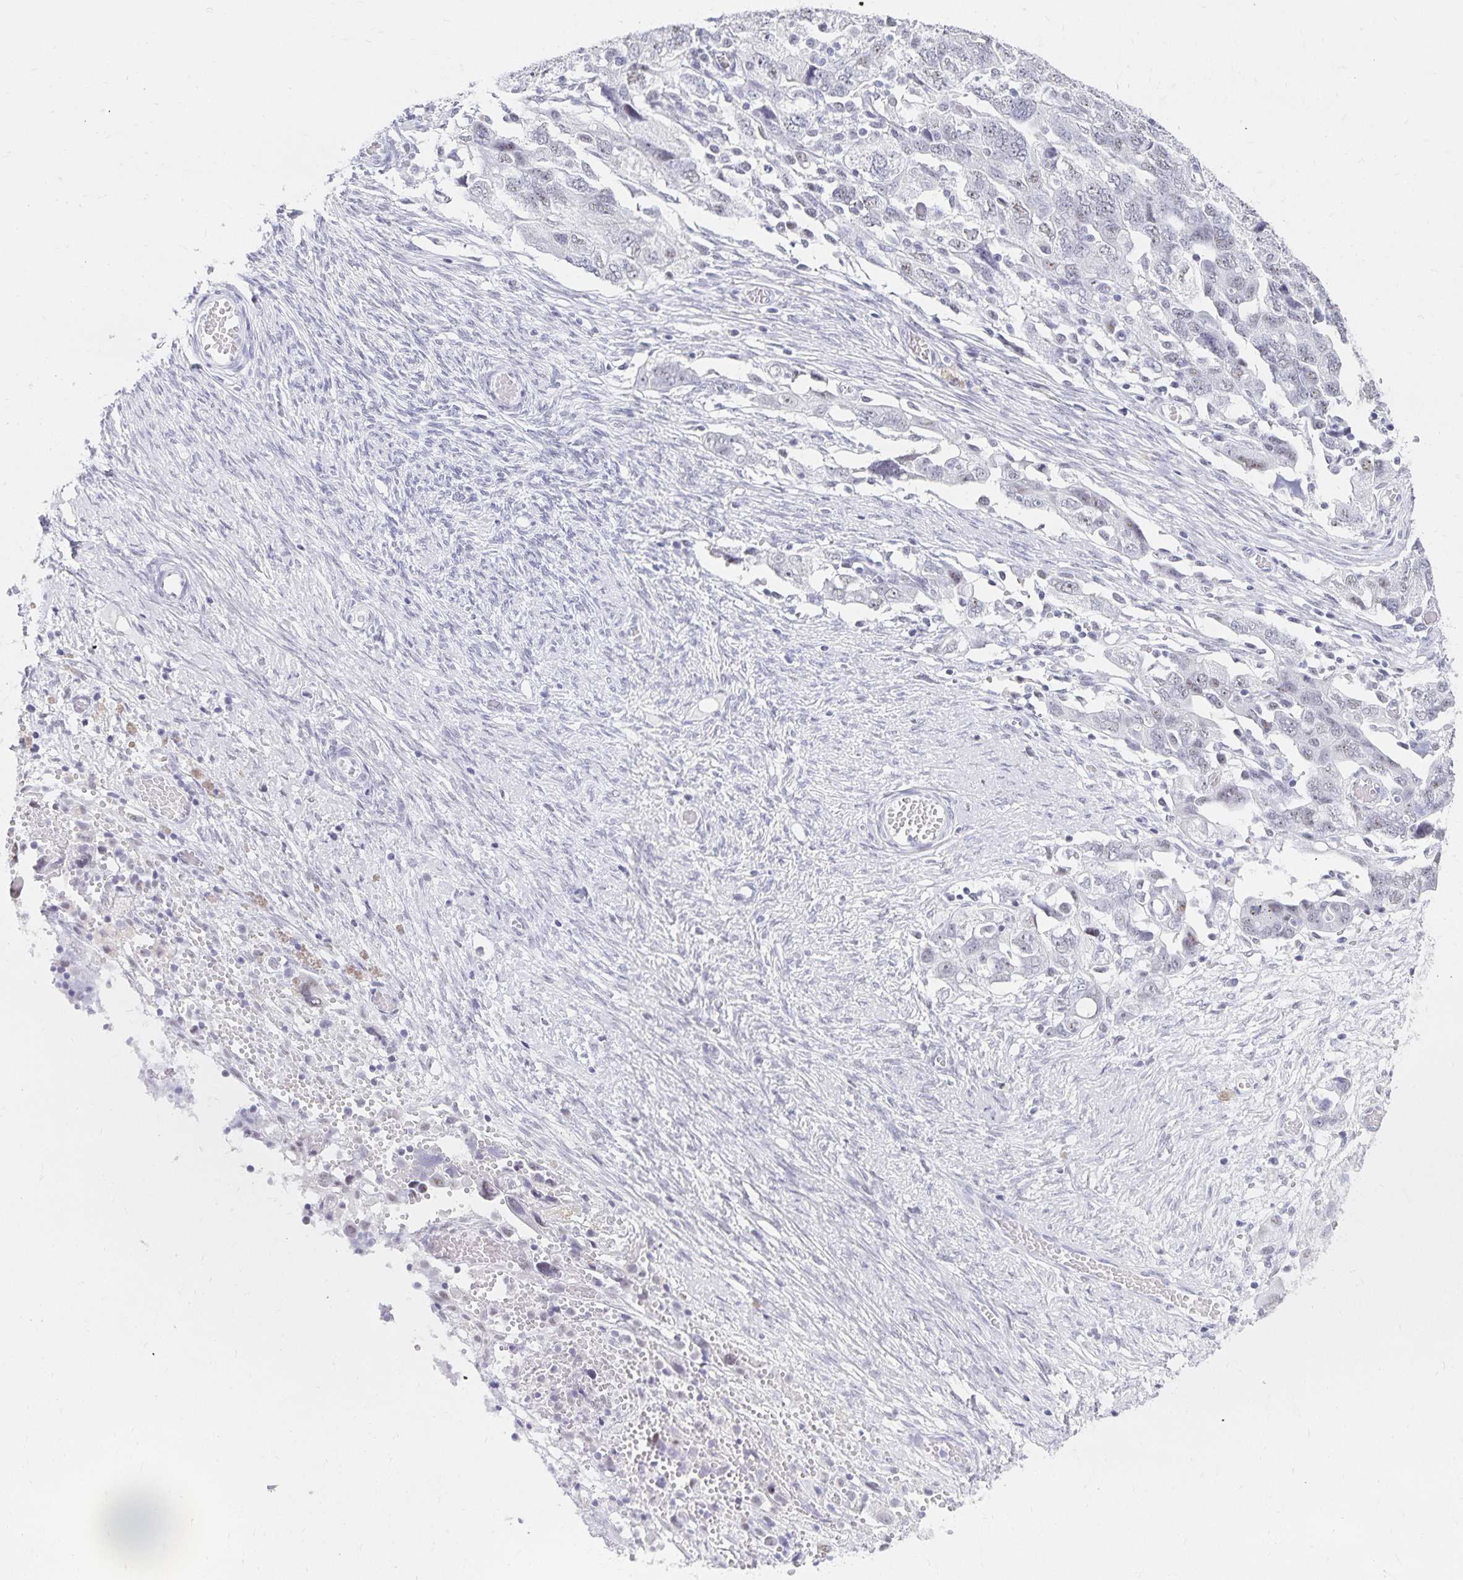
{"staining": {"intensity": "negative", "quantity": "none", "location": "none"}, "tissue": "ovarian cancer", "cell_type": "Tumor cells", "image_type": "cancer", "snomed": [{"axis": "morphology", "description": "Carcinoma, NOS"}, {"axis": "morphology", "description": "Cystadenocarcinoma, serous, NOS"}, {"axis": "topography", "description": "Ovary"}], "caption": "Tumor cells are negative for protein expression in human ovarian cancer (serous cystadenocarcinoma).", "gene": "C20orf85", "patient": {"sex": "female", "age": 69}}